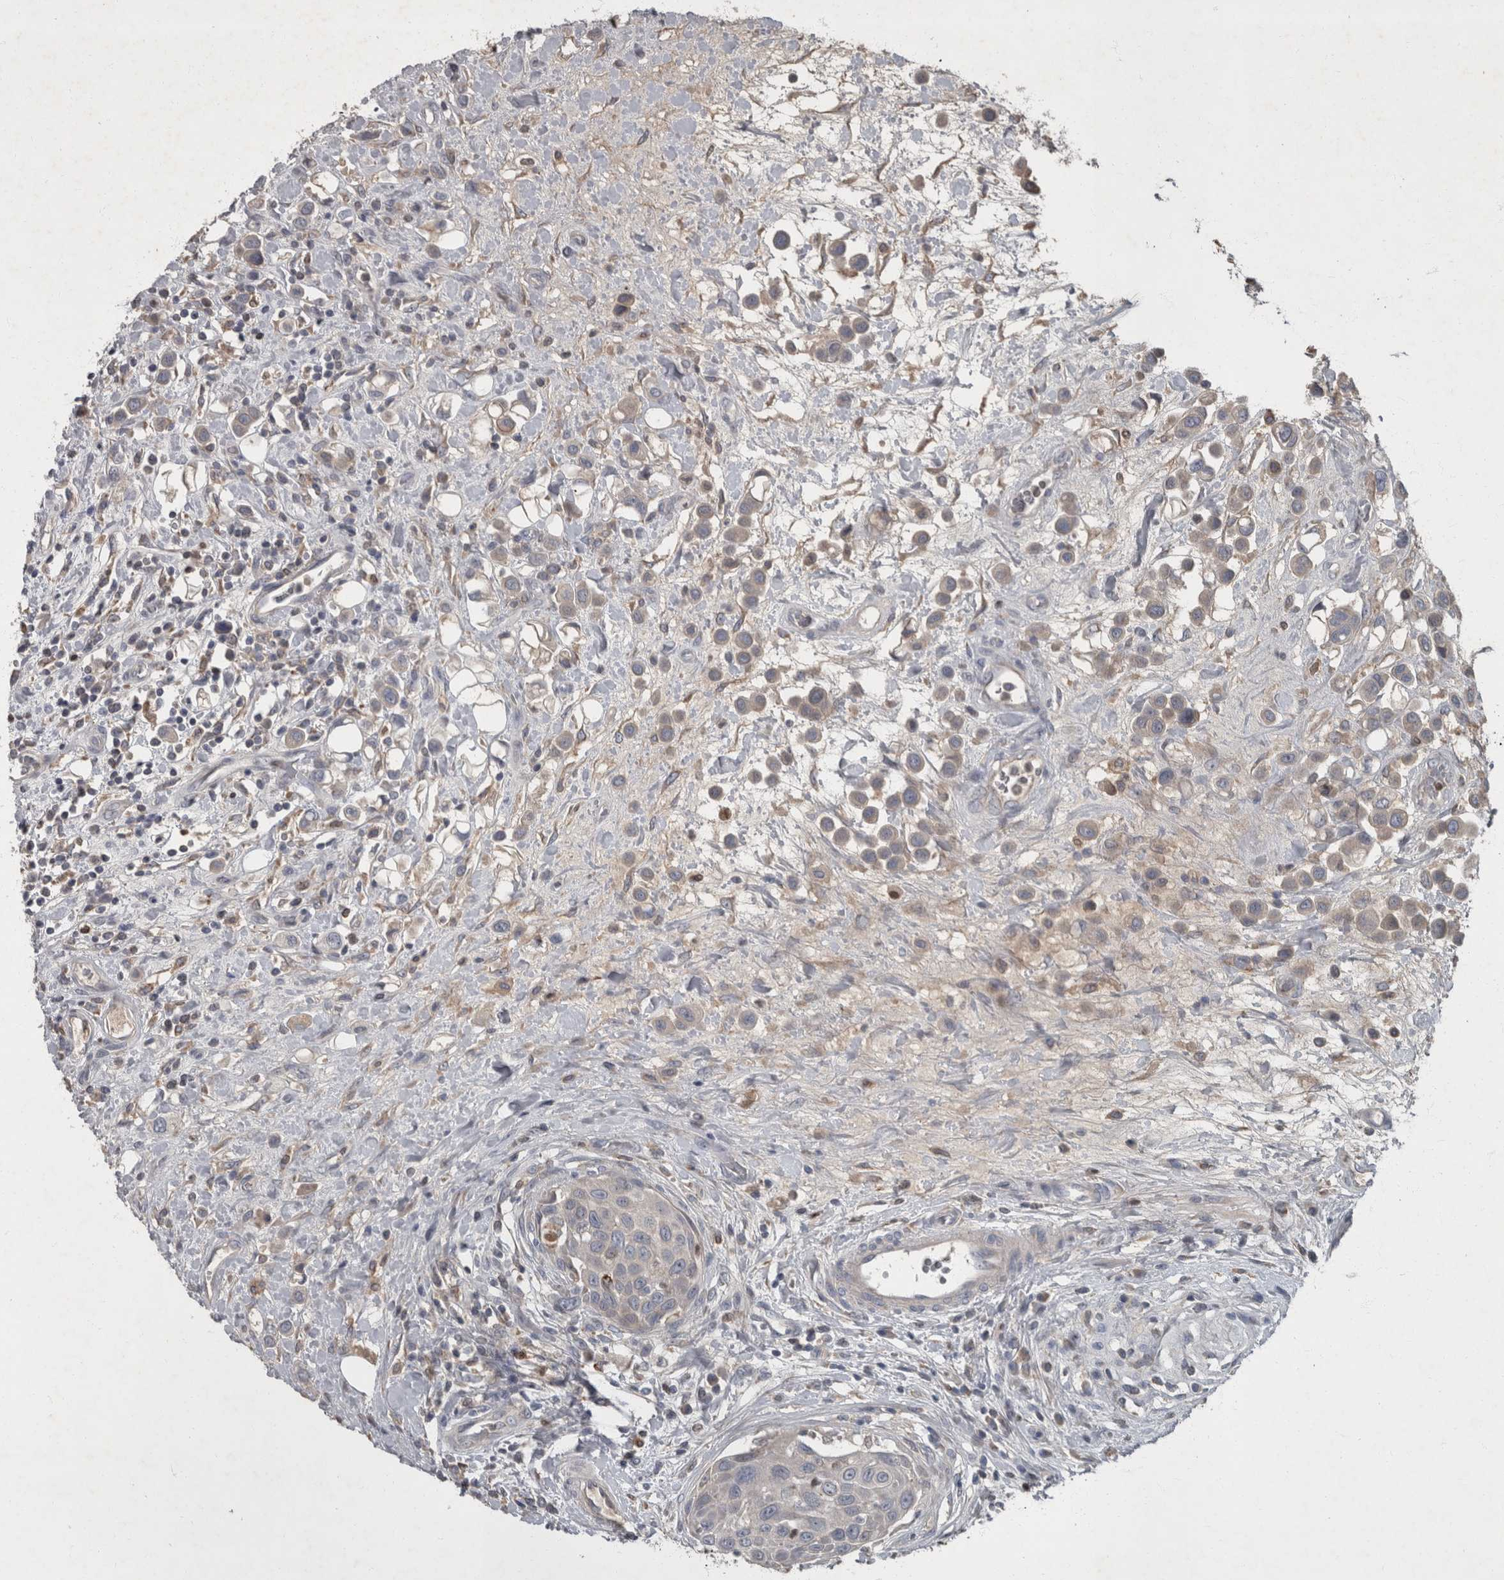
{"staining": {"intensity": "negative", "quantity": "none", "location": "none"}, "tissue": "urothelial cancer", "cell_type": "Tumor cells", "image_type": "cancer", "snomed": [{"axis": "morphology", "description": "Urothelial carcinoma, High grade"}, {"axis": "topography", "description": "Urinary bladder"}], "caption": "Urothelial cancer stained for a protein using immunohistochemistry (IHC) reveals no staining tumor cells.", "gene": "PPP1R3C", "patient": {"sex": "male", "age": 50}}